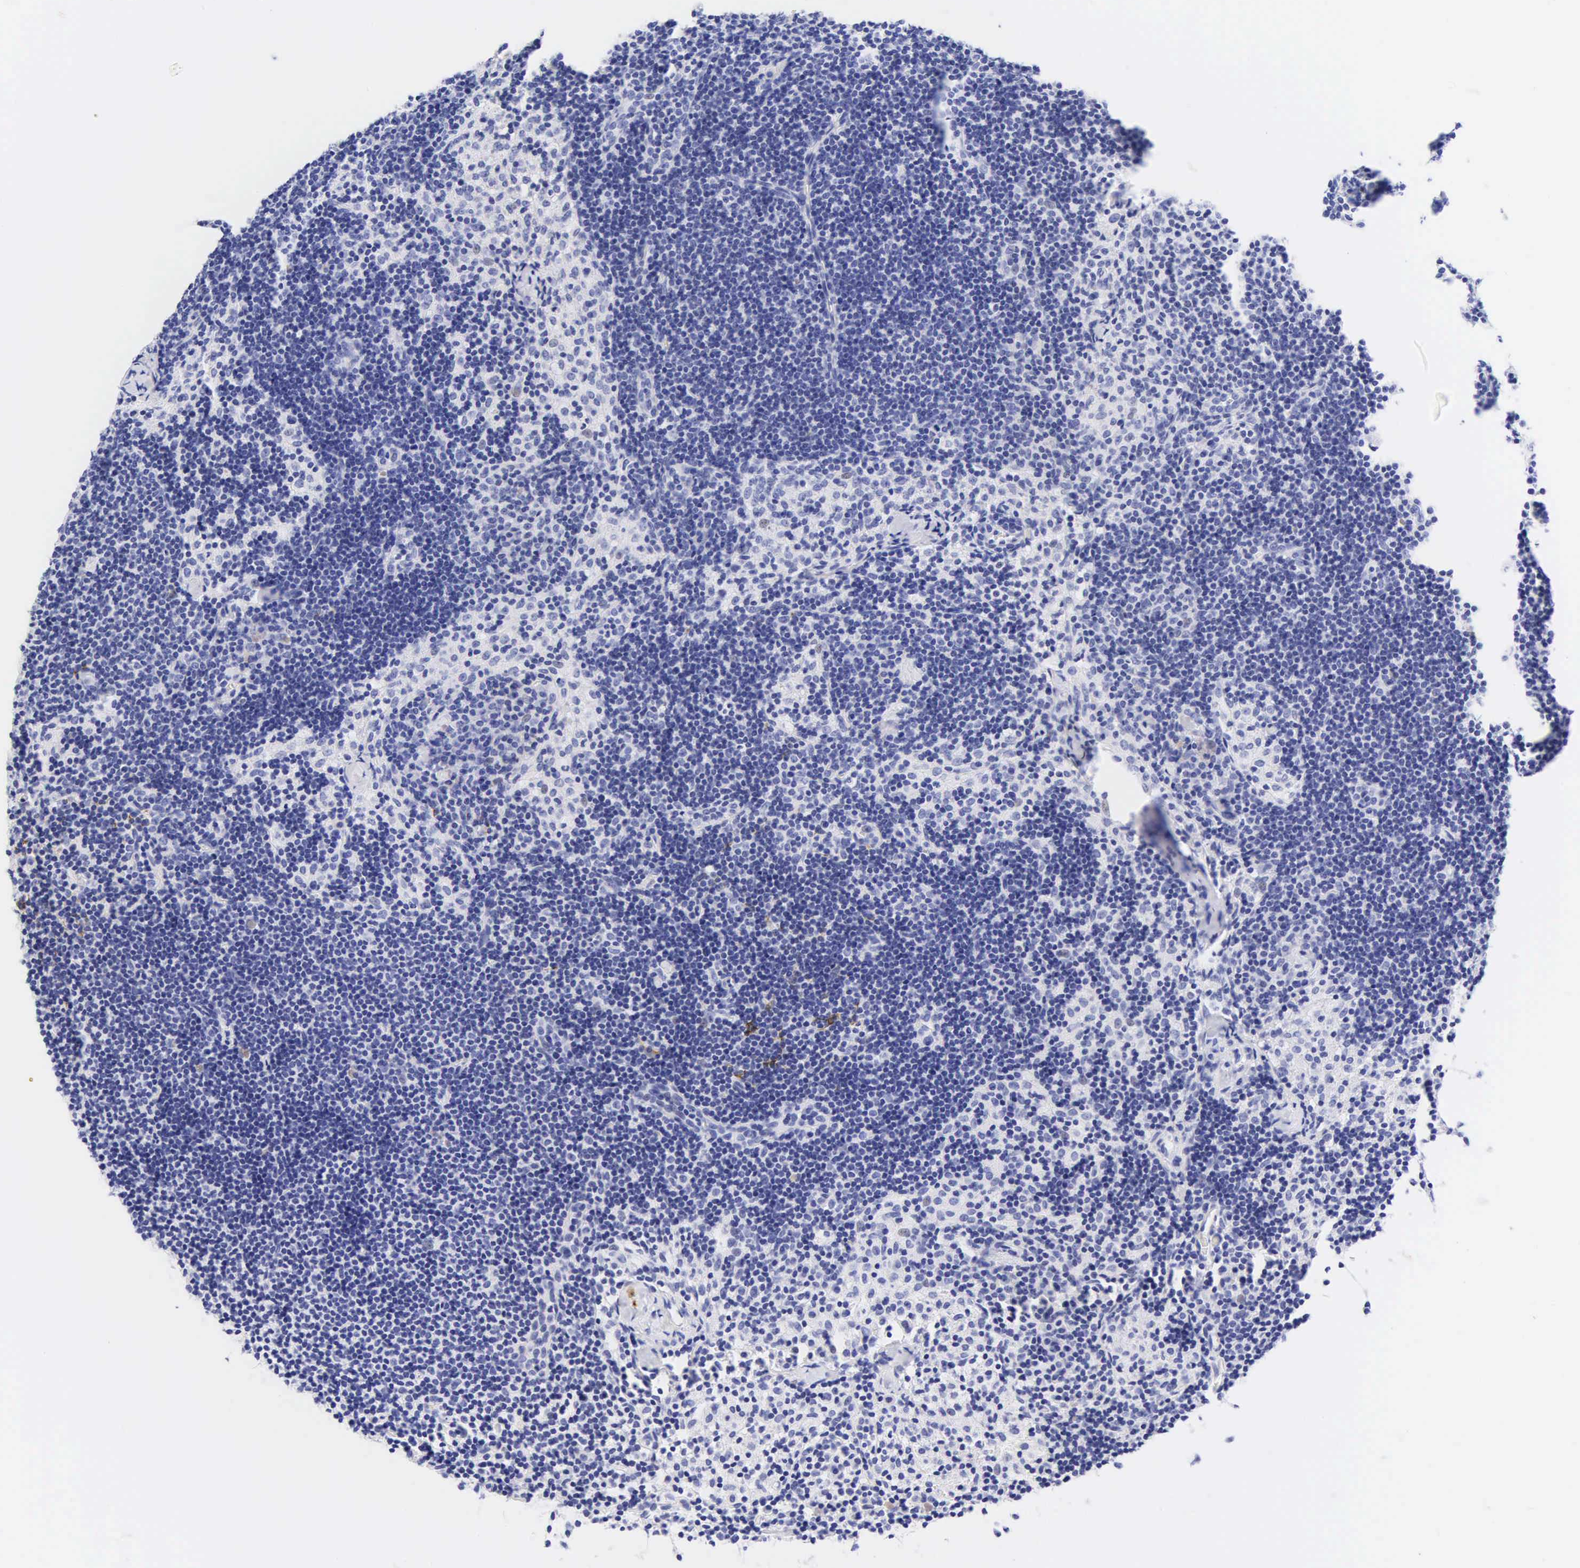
{"staining": {"intensity": "negative", "quantity": "none", "location": "none"}, "tissue": "lymph node", "cell_type": "Germinal center cells", "image_type": "normal", "snomed": [{"axis": "morphology", "description": "Normal tissue, NOS"}, {"axis": "topography", "description": "Lymph node"}], "caption": "Immunohistochemistry photomicrograph of benign lymph node: human lymph node stained with DAB (3,3'-diaminobenzidine) displays no significant protein expression in germinal center cells.", "gene": "DES", "patient": {"sex": "female", "age": 35}}